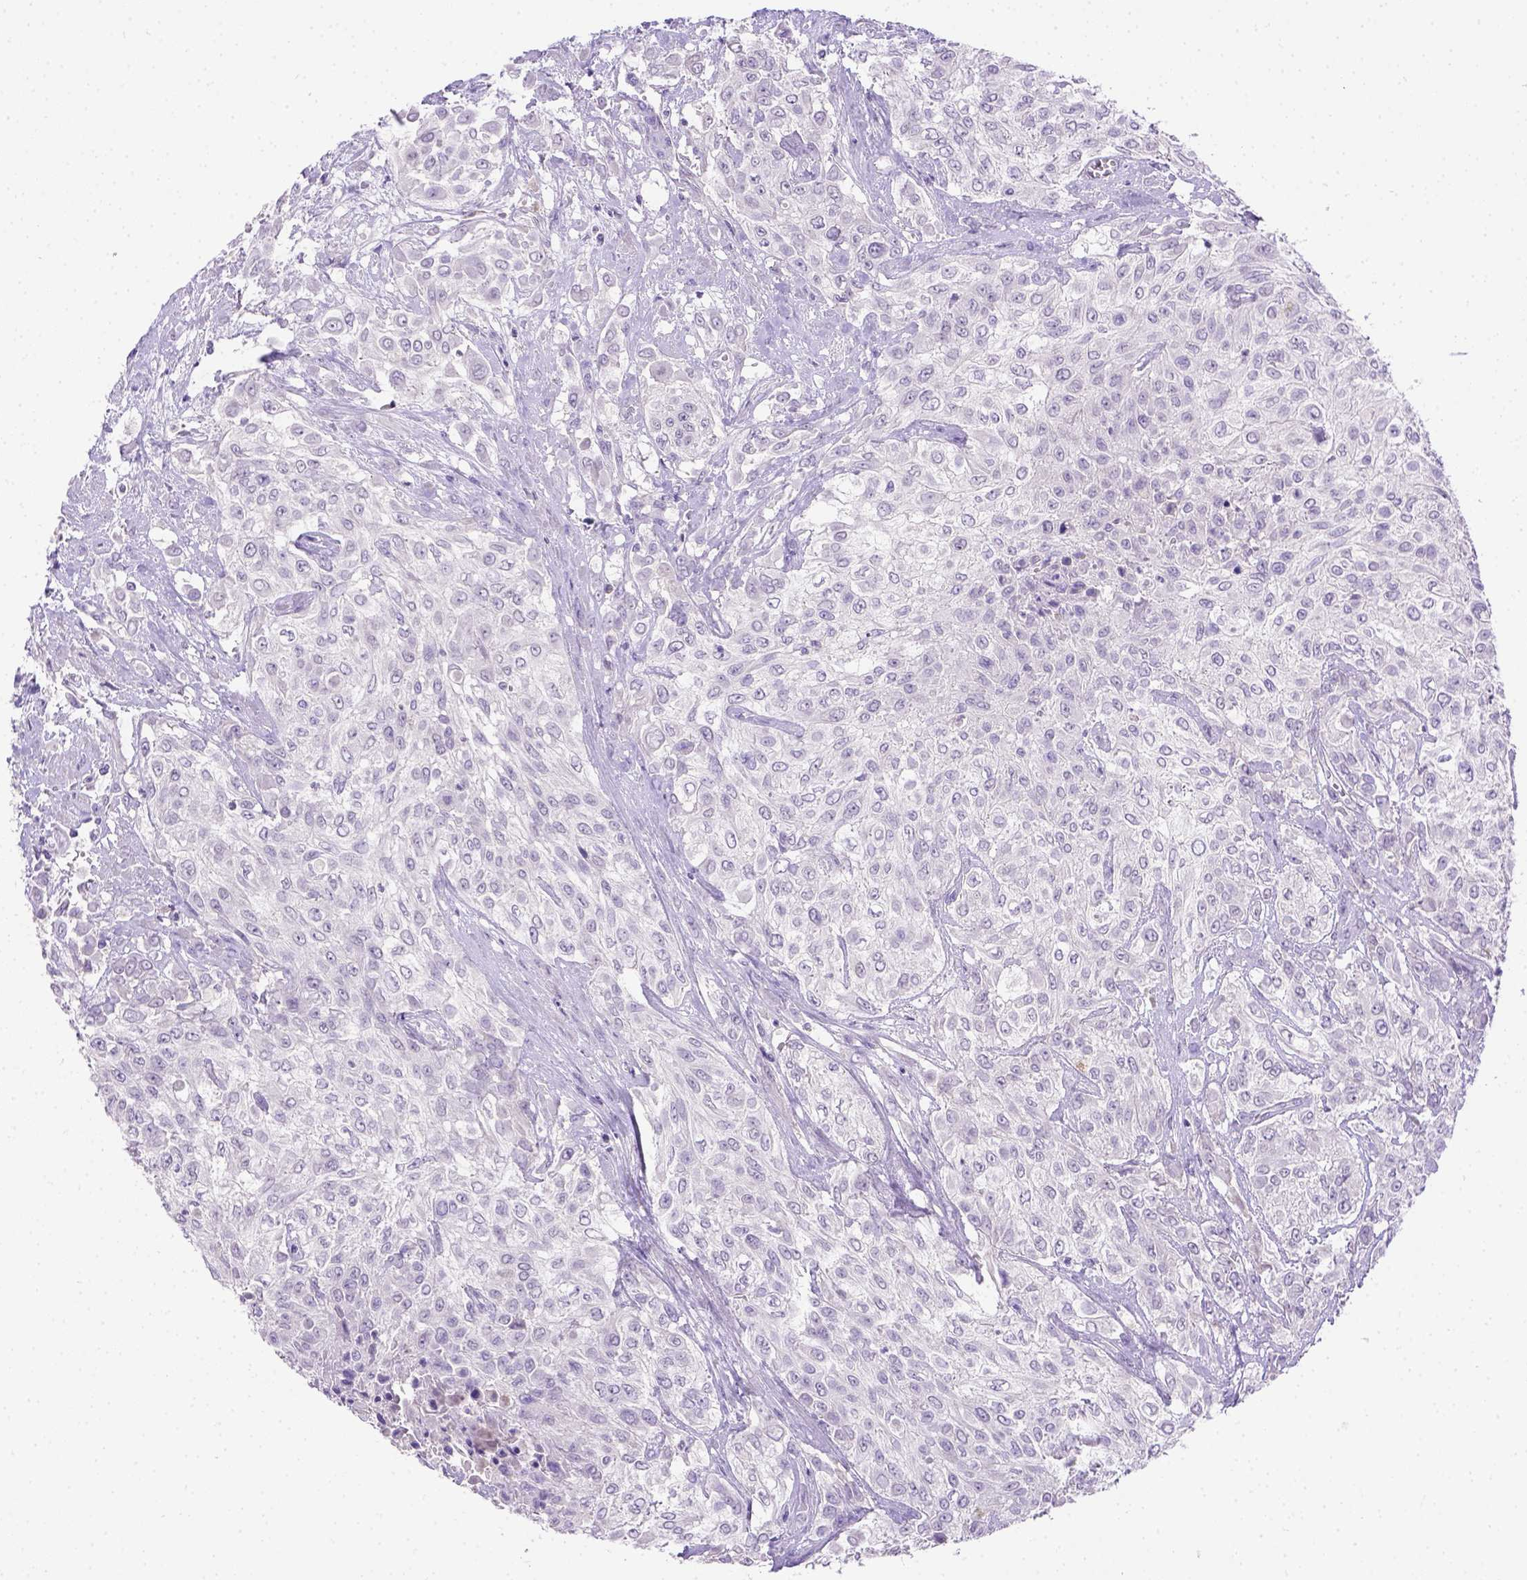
{"staining": {"intensity": "negative", "quantity": "none", "location": "none"}, "tissue": "urothelial cancer", "cell_type": "Tumor cells", "image_type": "cancer", "snomed": [{"axis": "morphology", "description": "Urothelial carcinoma, High grade"}, {"axis": "topography", "description": "Urinary bladder"}], "caption": "Immunohistochemical staining of urothelial cancer displays no significant staining in tumor cells.", "gene": "B3GAT1", "patient": {"sex": "male", "age": 57}}